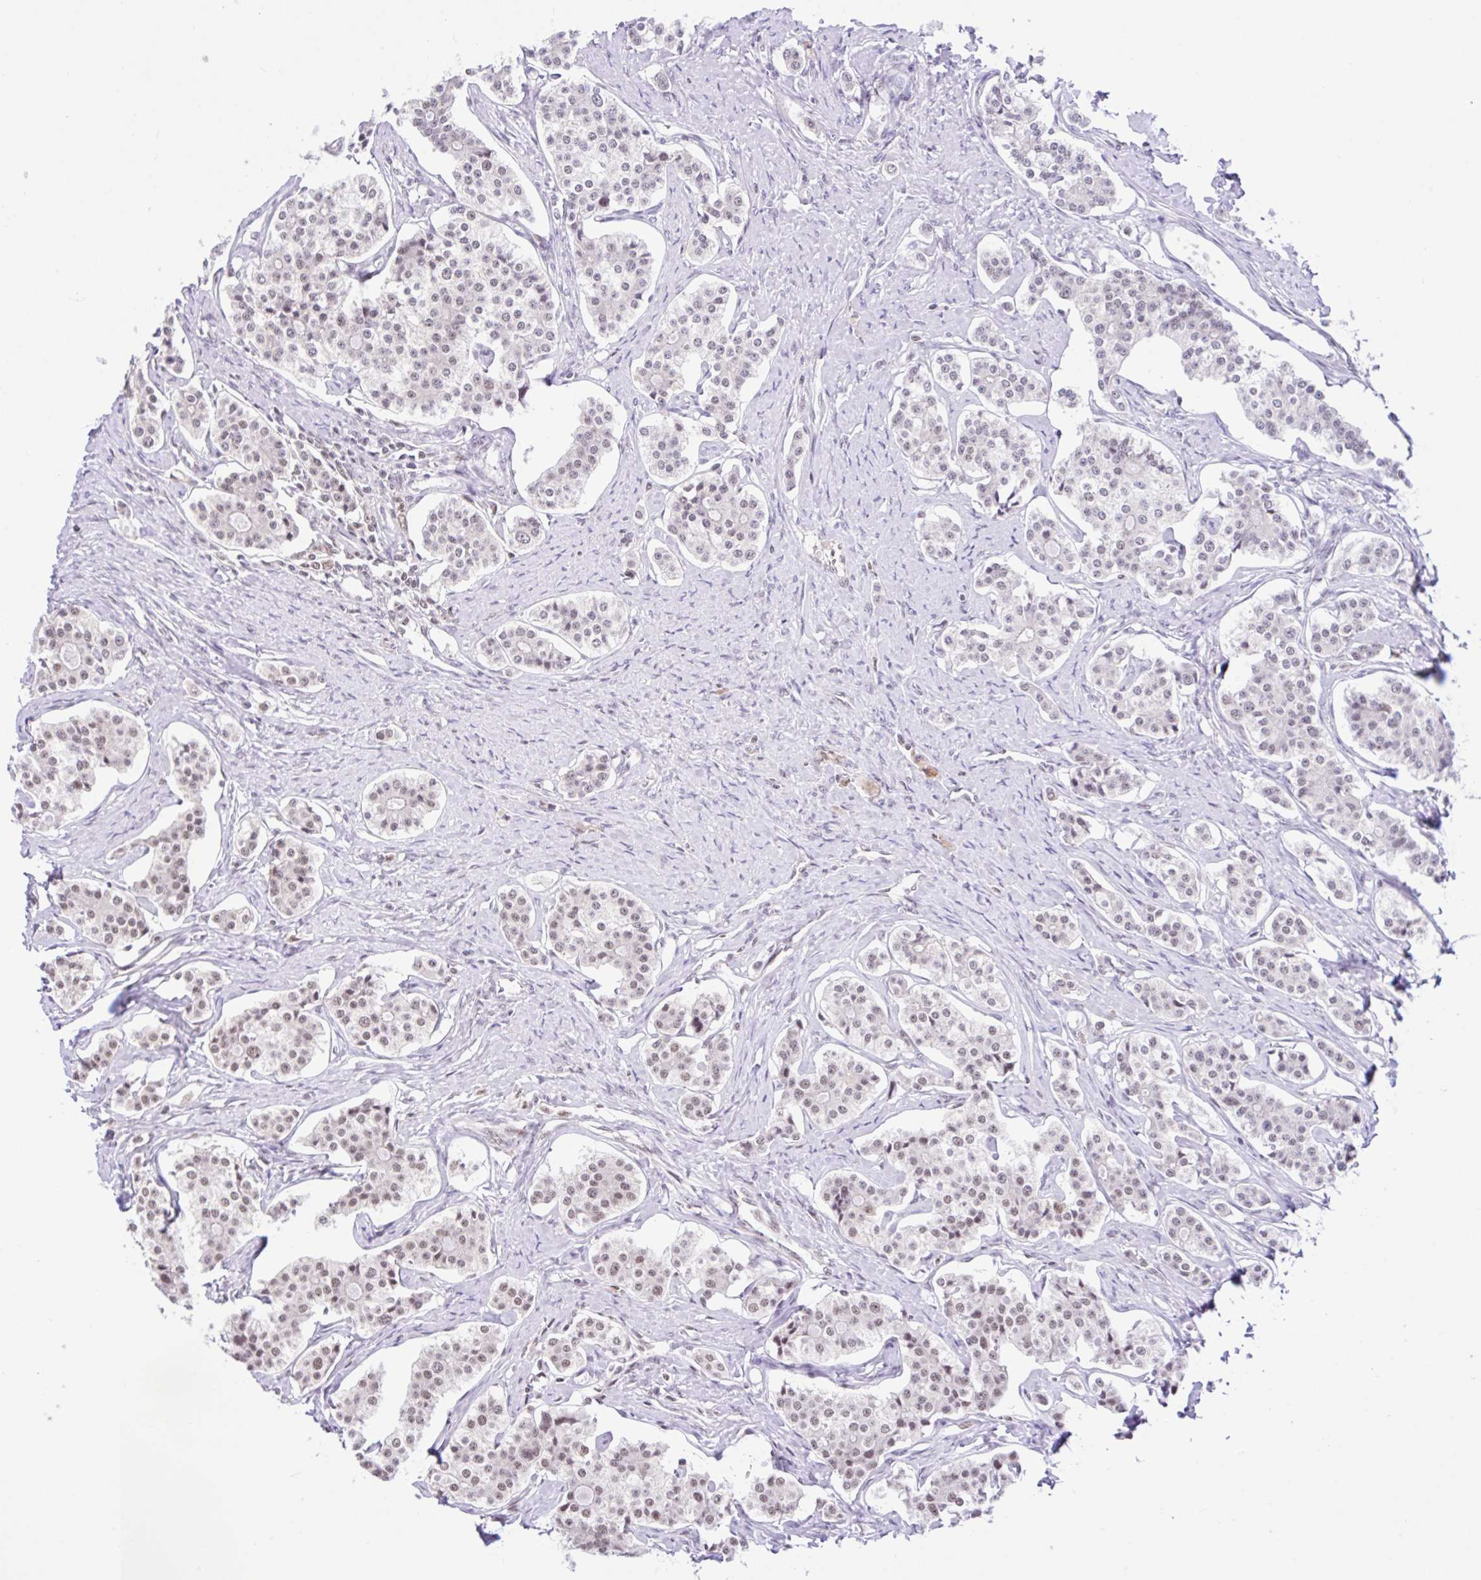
{"staining": {"intensity": "weak", "quantity": "25%-75%", "location": "nuclear"}, "tissue": "carcinoid", "cell_type": "Tumor cells", "image_type": "cancer", "snomed": [{"axis": "morphology", "description": "Carcinoid, malignant, NOS"}, {"axis": "topography", "description": "Small intestine"}], "caption": "Tumor cells exhibit weak nuclear staining in approximately 25%-75% of cells in carcinoid.", "gene": "CCDC12", "patient": {"sex": "male", "age": 63}}